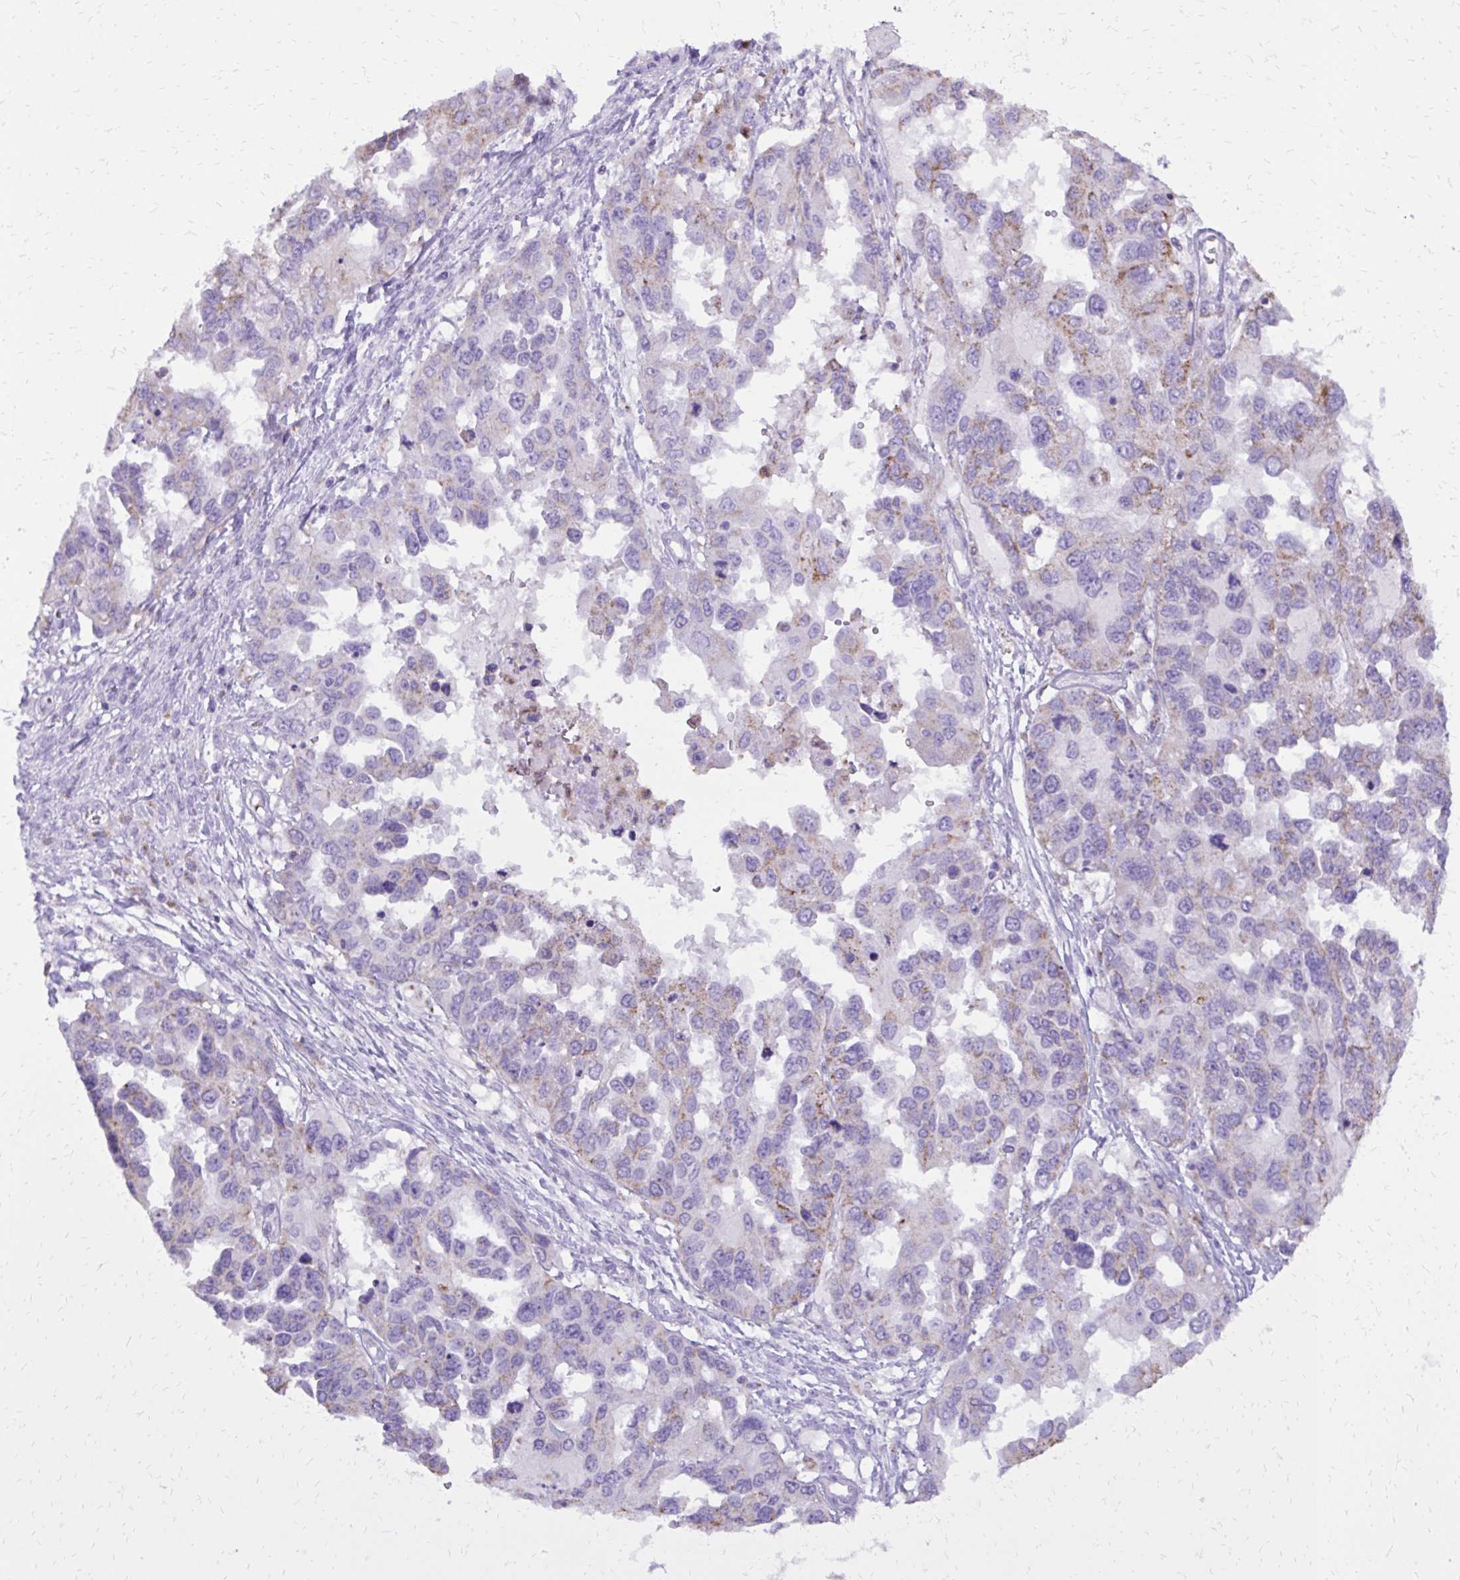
{"staining": {"intensity": "weak", "quantity": "25%-75%", "location": "cytoplasmic/membranous"}, "tissue": "ovarian cancer", "cell_type": "Tumor cells", "image_type": "cancer", "snomed": [{"axis": "morphology", "description": "Cystadenocarcinoma, serous, NOS"}, {"axis": "topography", "description": "Ovary"}], "caption": "Serous cystadenocarcinoma (ovarian) stained for a protein demonstrates weak cytoplasmic/membranous positivity in tumor cells.", "gene": "CAT", "patient": {"sex": "female", "age": 53}}